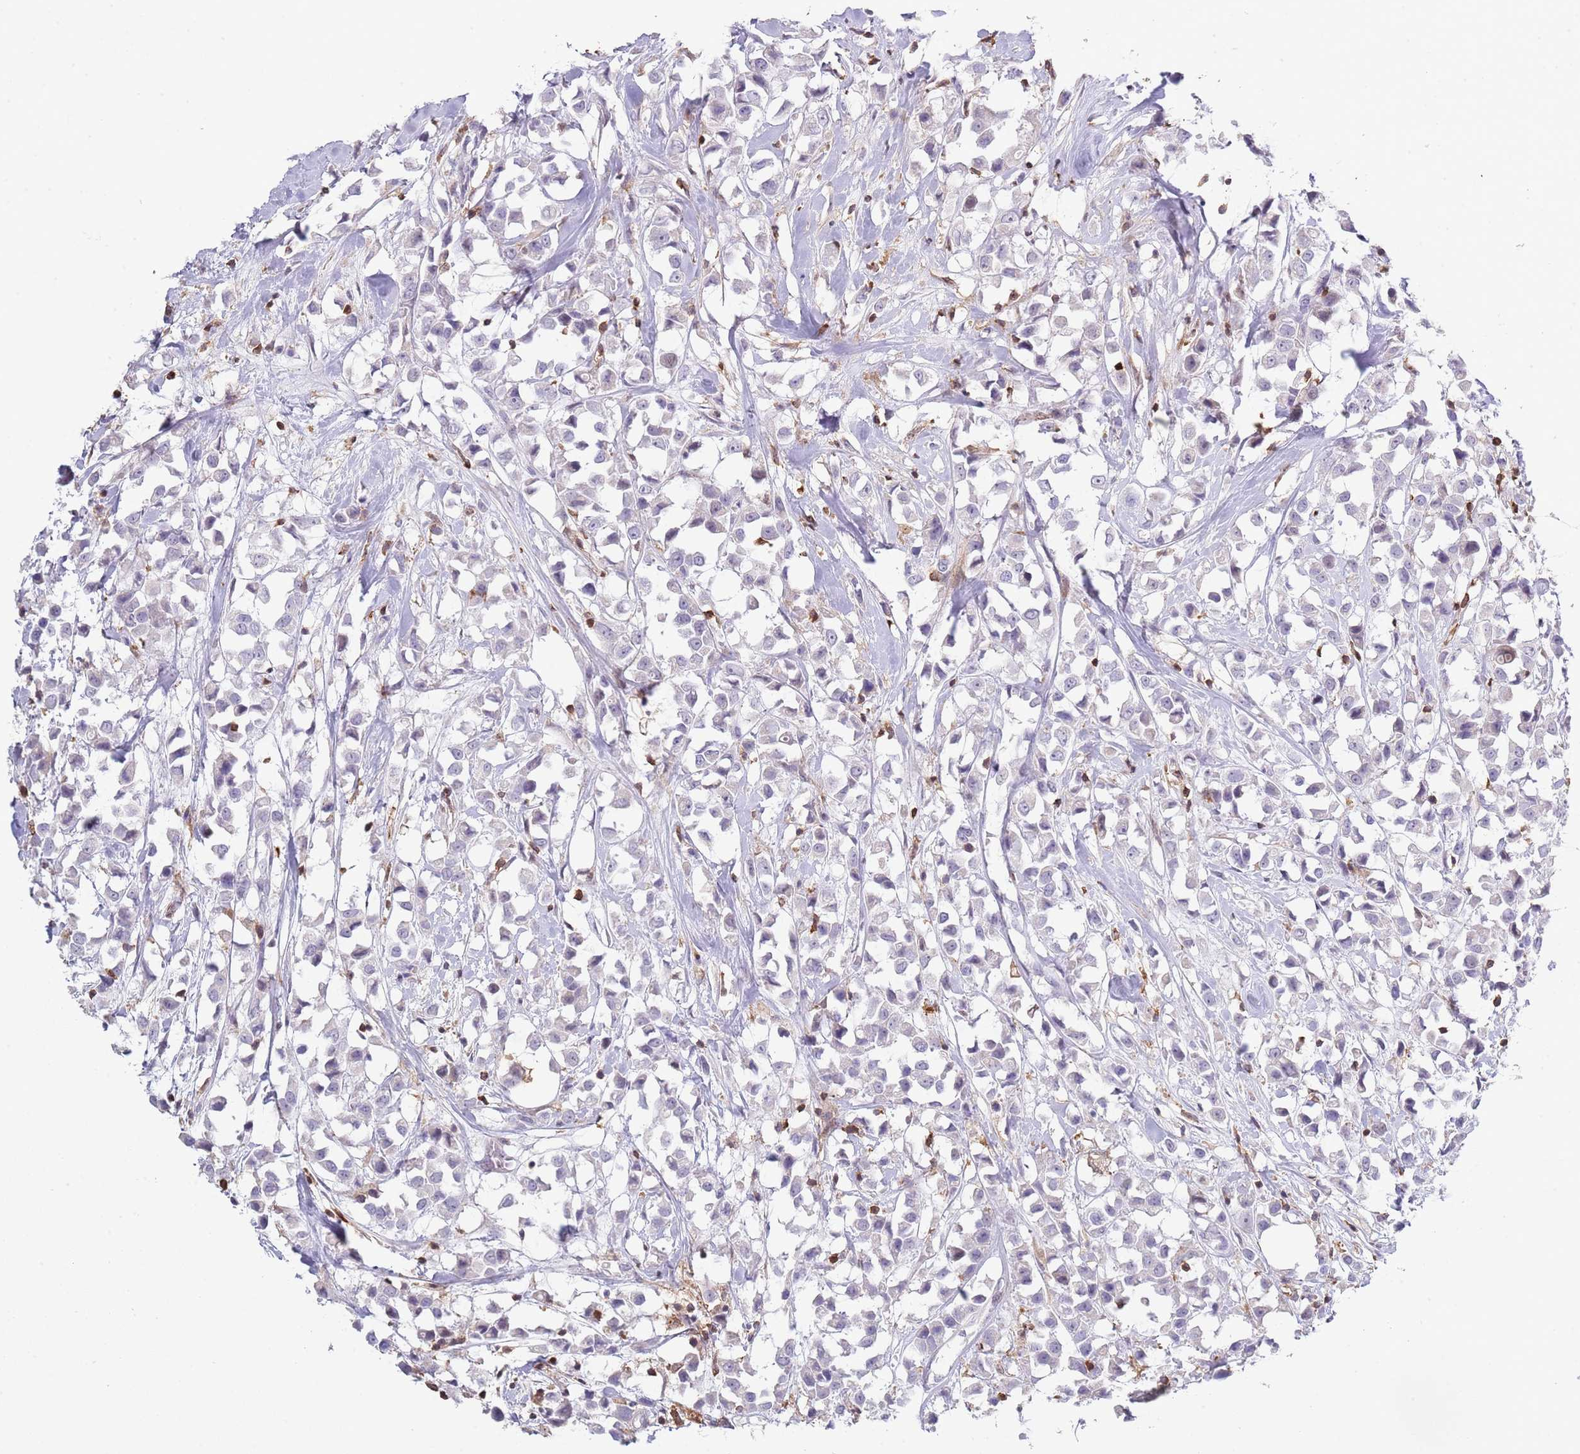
{"staining": {"intensity": "negative", "quantity": "none", "location": "none"}, "tissue": "breast cancer", "cell_type": "Tumor cells", "image_type": "cancer", "snomed": [{"axis": "morphology", "description": "Duct carcinoma"}, {"axis": "topography", "description": "Breast"}], "caption": "Photomicrograph shows no significant protein expression in tumor cells of infiltrating ductal carcinoma (breast).", "gene": "LPXN", "patient": {"sex": "female", "age": 61}}